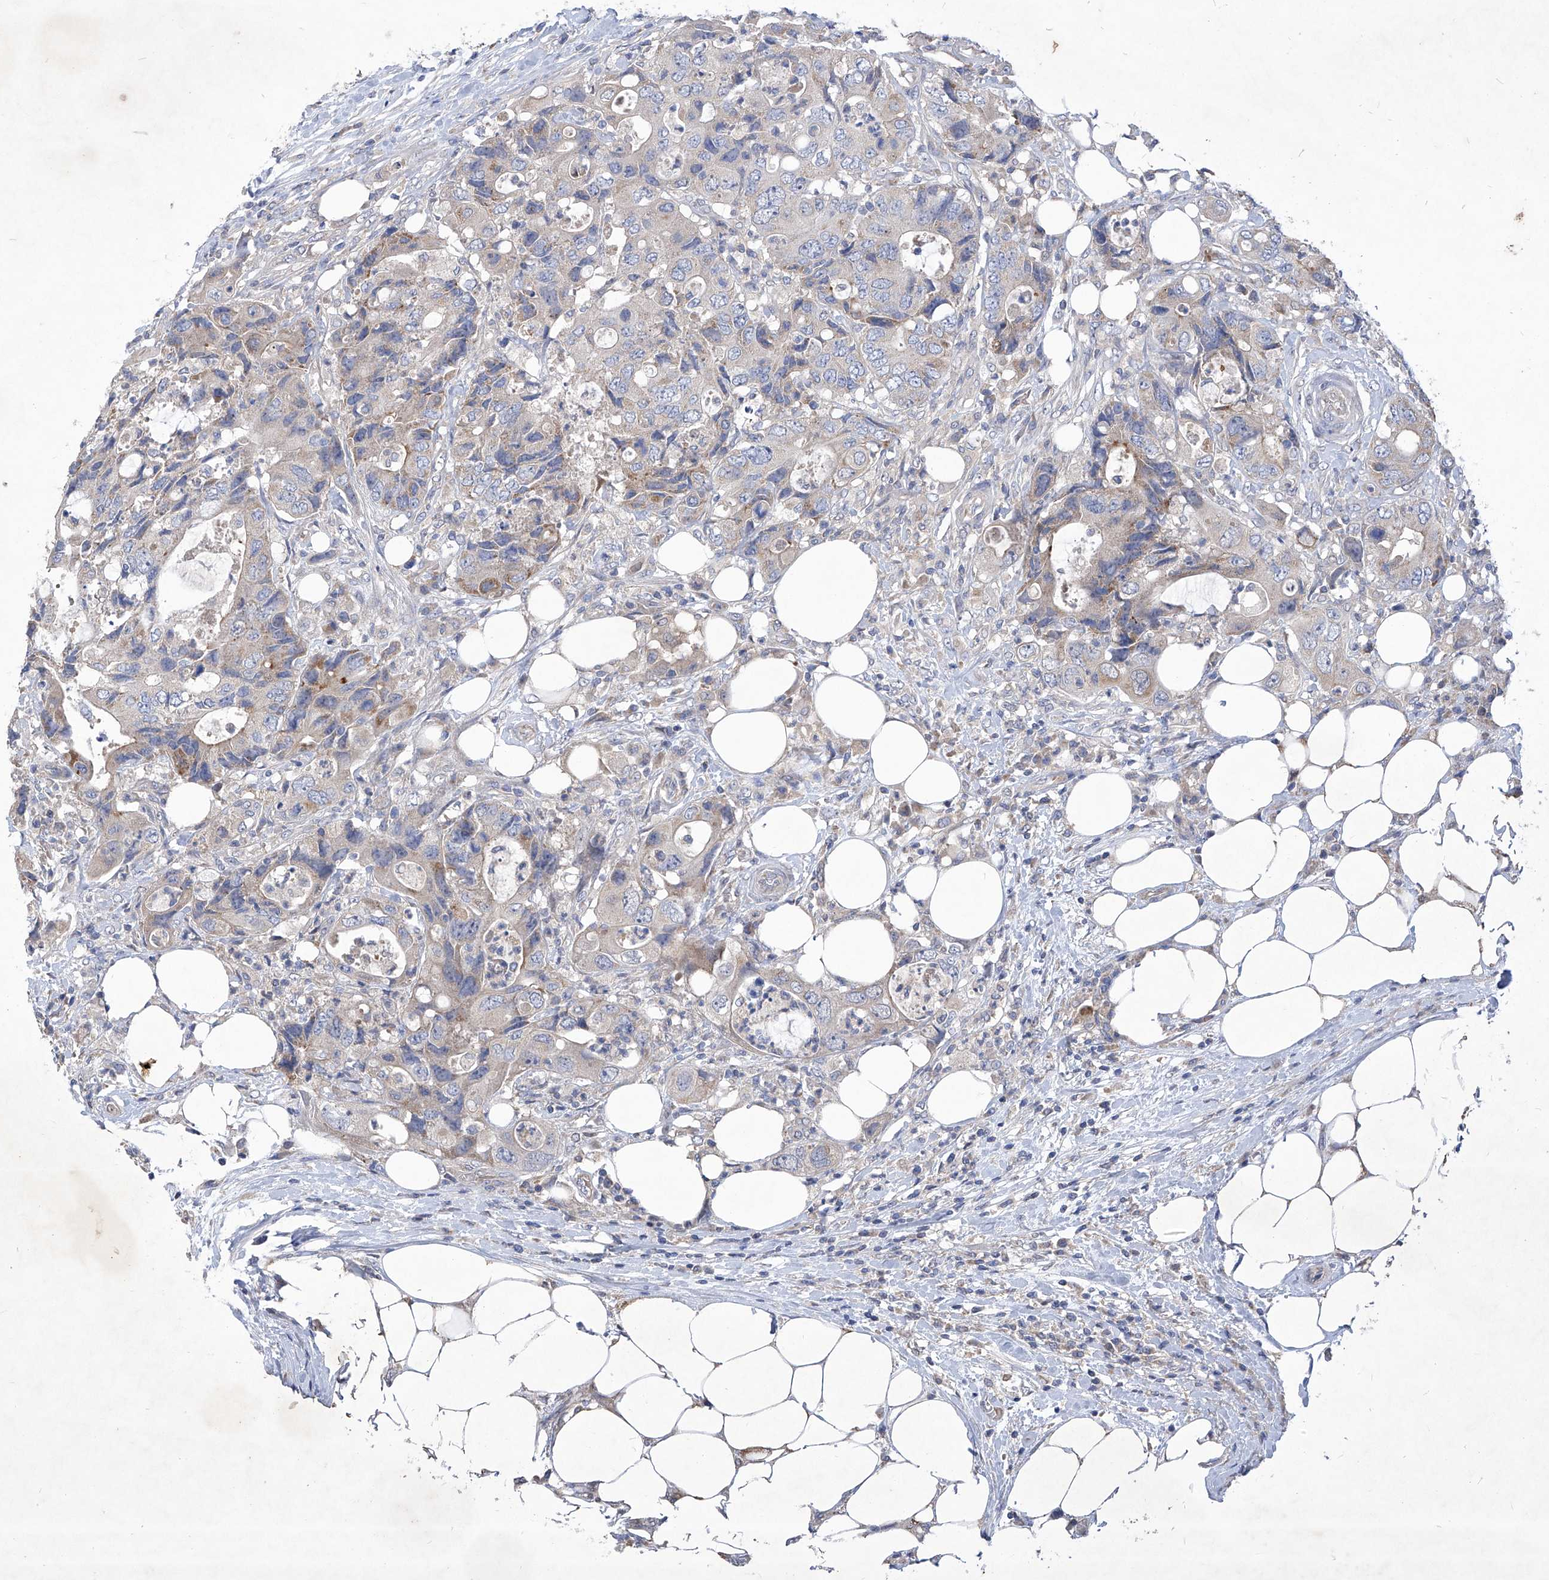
{"staining": {"intensity": "weak", "quantity": "<25%", "location": "cytoplasmic/membranous"}, "tissue": "colorectal cancer", "cell_type": "Tumor cells", "image_type": "cancer", "snomed": [{"axis": "morphology", "description": "Adenocarcinoma, NOS"}, {"axis": "topography", "description": "Colon"}], "caption": "An immunohistochemistry image of colorectal cancer (adenocarcinoma) is shown. There is no staining in tumor cells of colorectal cancer (adenocarcinoma). (DAB (3,3'-diaminobenzidine) immunohistochemistry (IHC), high magnification).", "gene": "COQ3", "patient": {"sex": "male", "age": 71}}